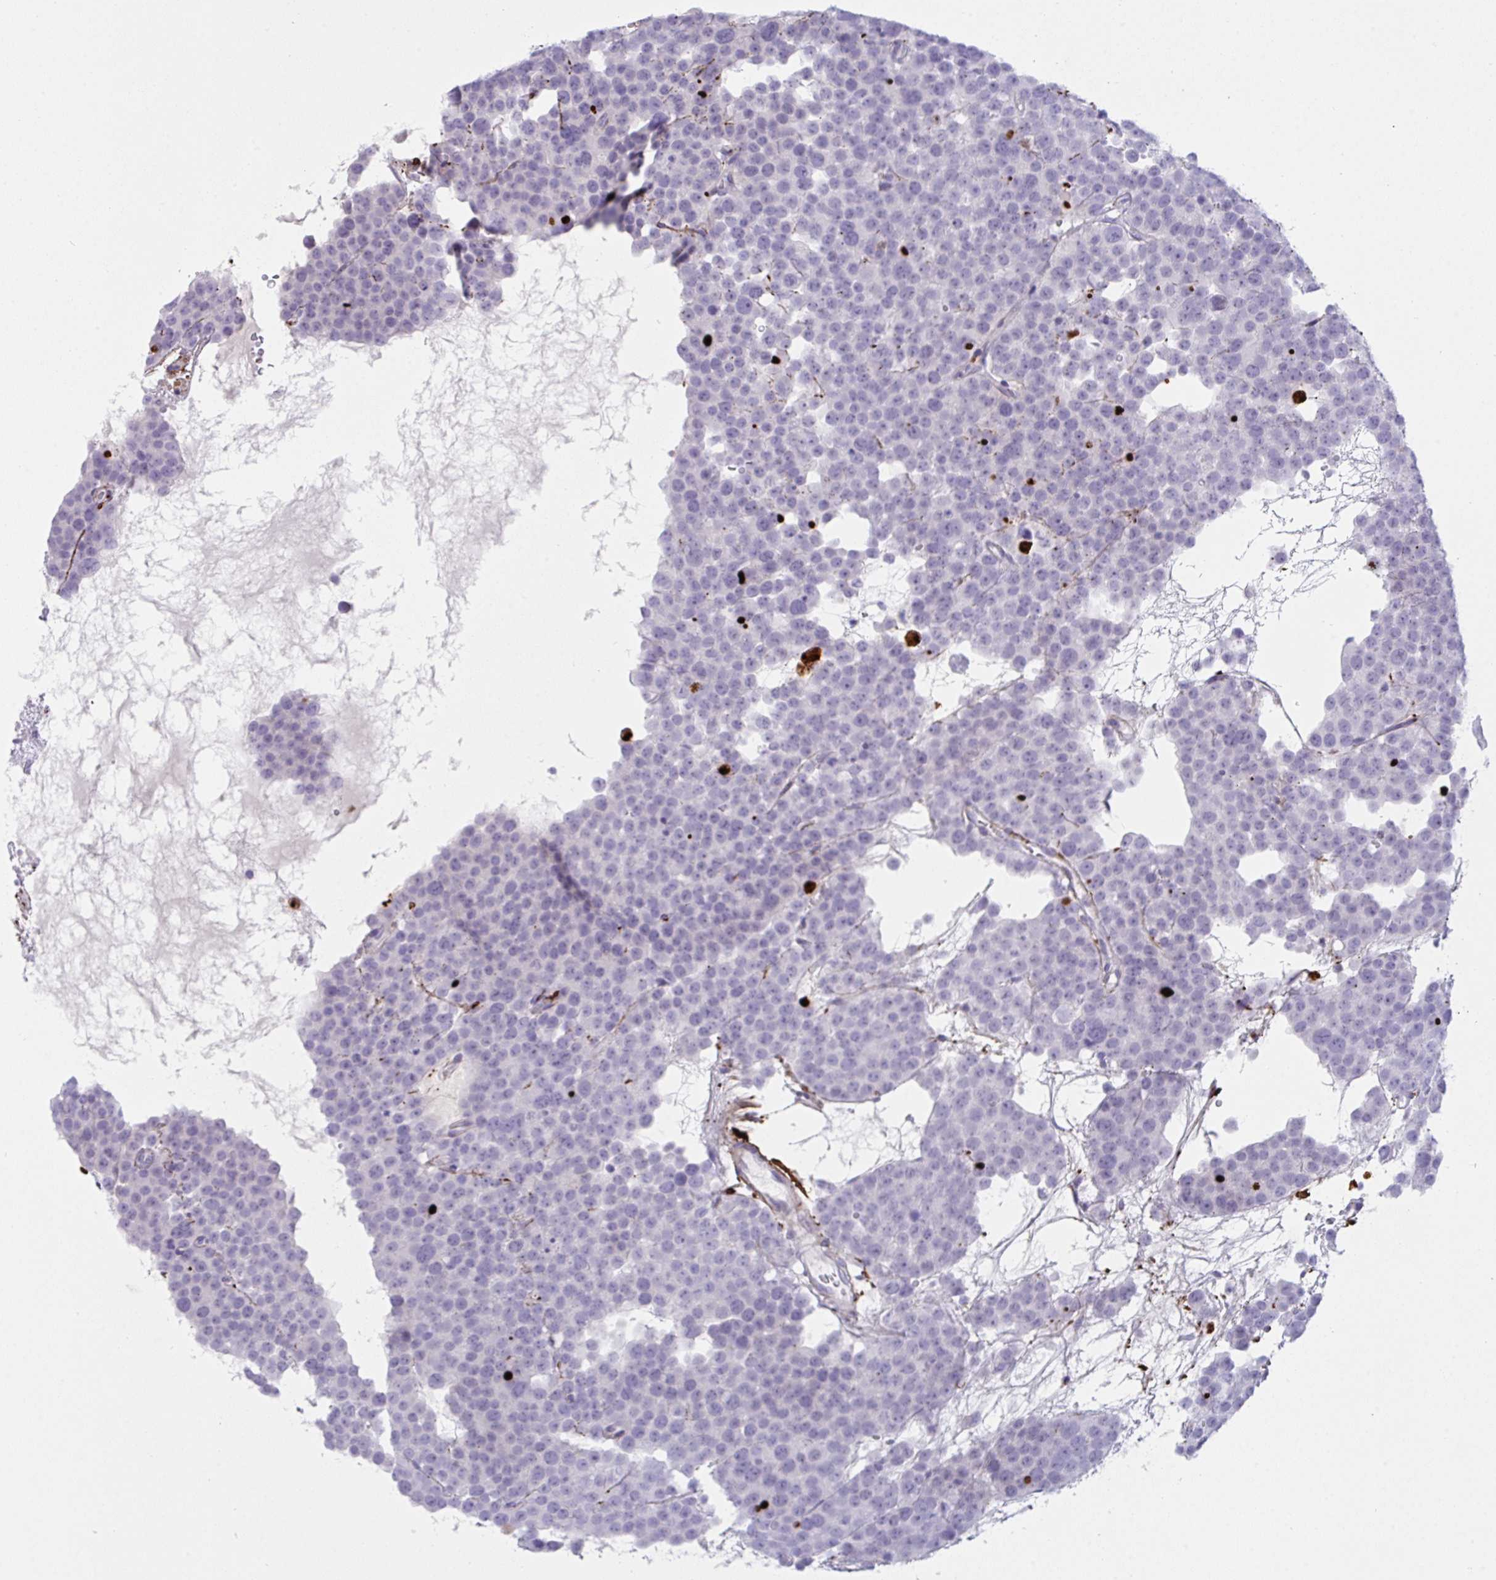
{"staining": {"intensity": "negative", "quantity": "none", "location": "none"}, "tissue": "testis cancer", "cell_type": "Tumor cells", "image_type": "cancer", "snomed": [{"axis": "morphology", "description": "Seminoma, NOS"}, {"axis": "topography", "description": "Testis"}], "caption": "IHC of human testis cancer displays no positivity in tumor cells. (DAB immunohistochemistry, high magnification).", "gene": "KMT2E", "patient": {"sex": "male", "age": 71}}